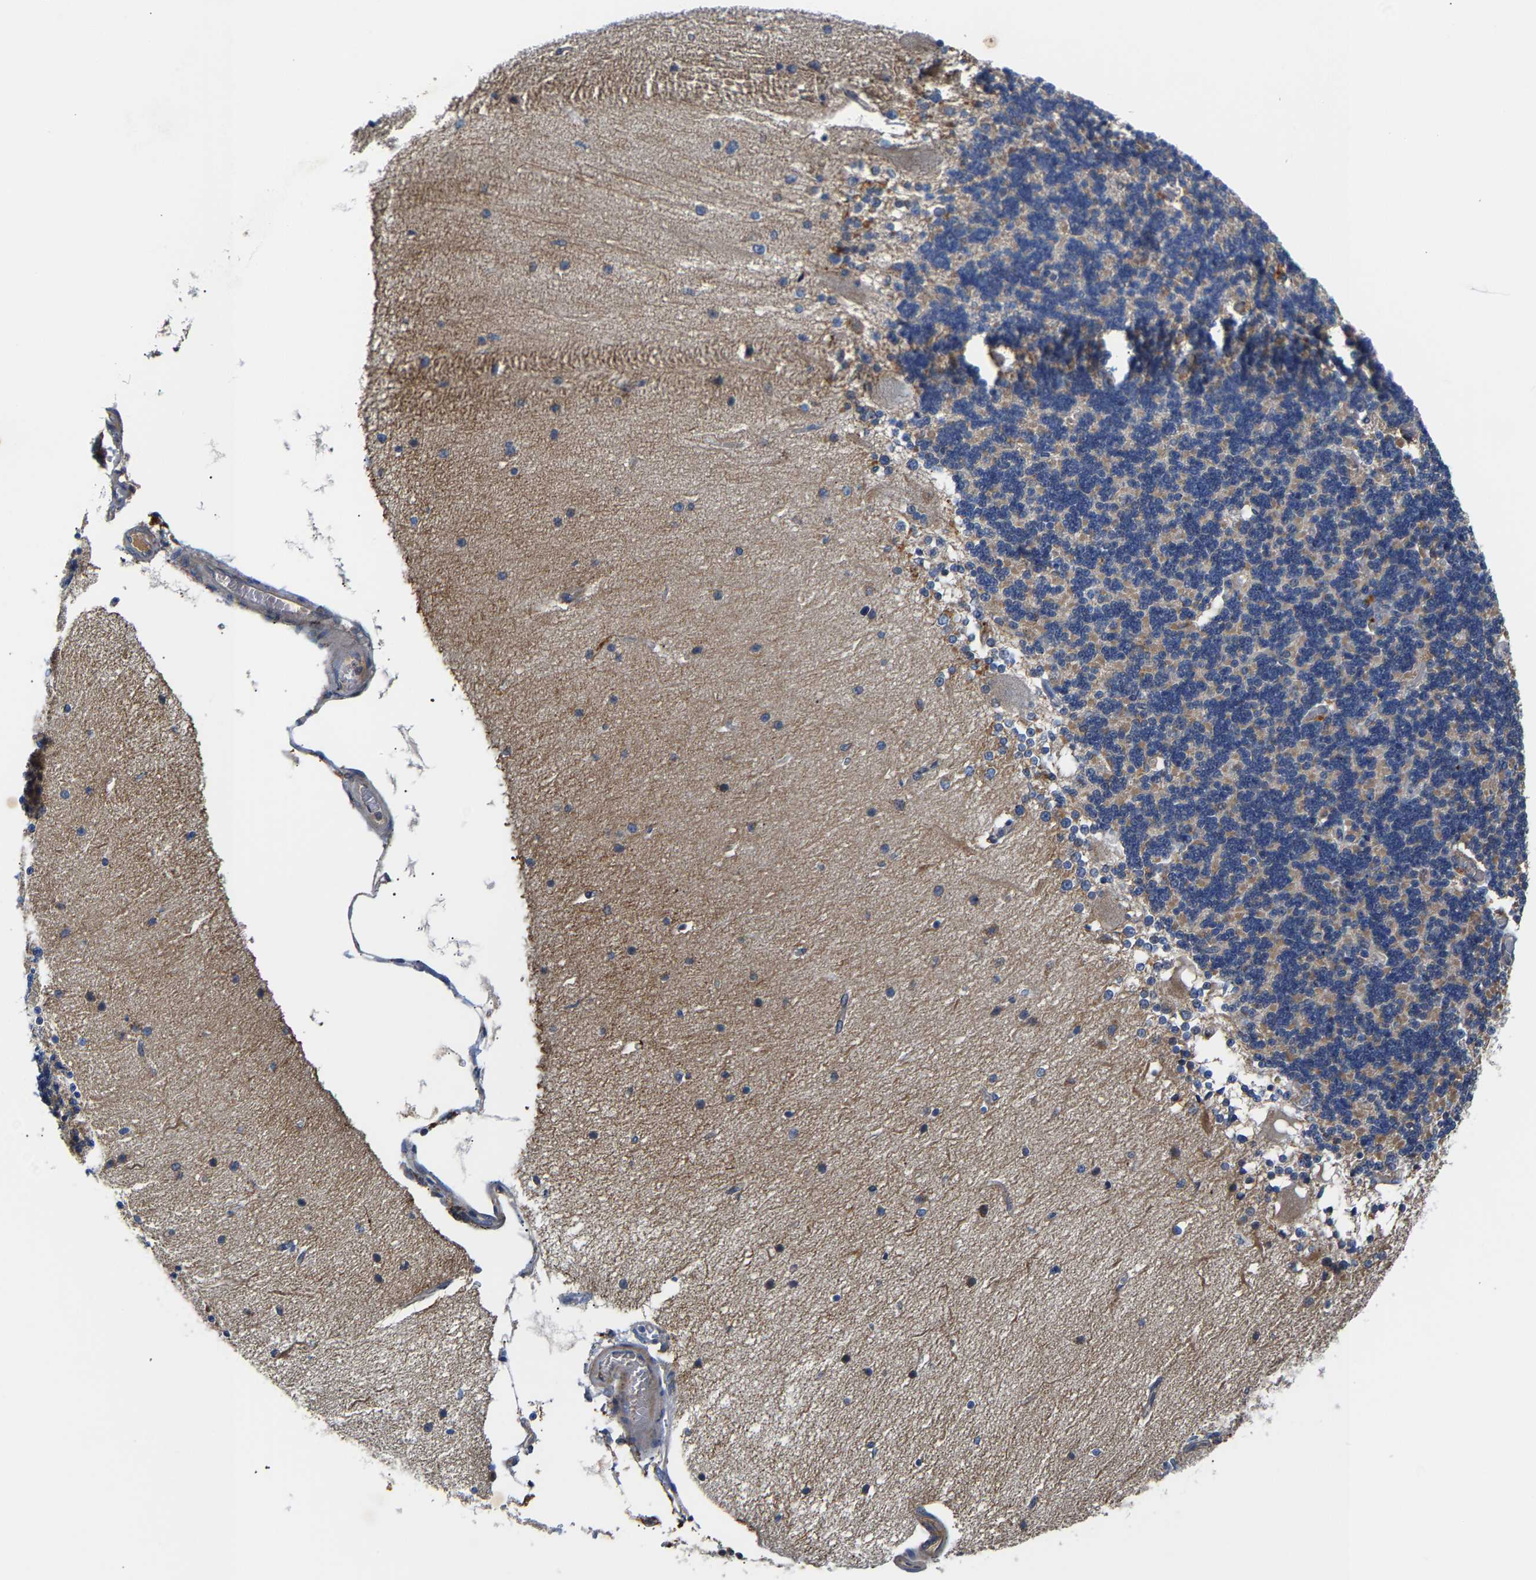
{"staining": {"intensity": "negative", "quantity": "none", "location": "none"}, "tissue": "cerebellum", "cell_type": "Cells in granular layer", "image_type": "normal", "snomed": [{"axis": "morphology", "description": "Normal tissue, NOS"}, {"axis": "topography", "description": "Cerebellum"}], "caption": "A high-resolution photomicrograph shows immunohistochemistry (IHC) staining of unremarkable cerebellum, which demonstrates no significant expression in cells in granular layer. (Immunohistochemistry (ihc), brightfield microscopy, high magnification).", "gene": "CCDC171", "patient": {"sex": "female", "age": 54}}